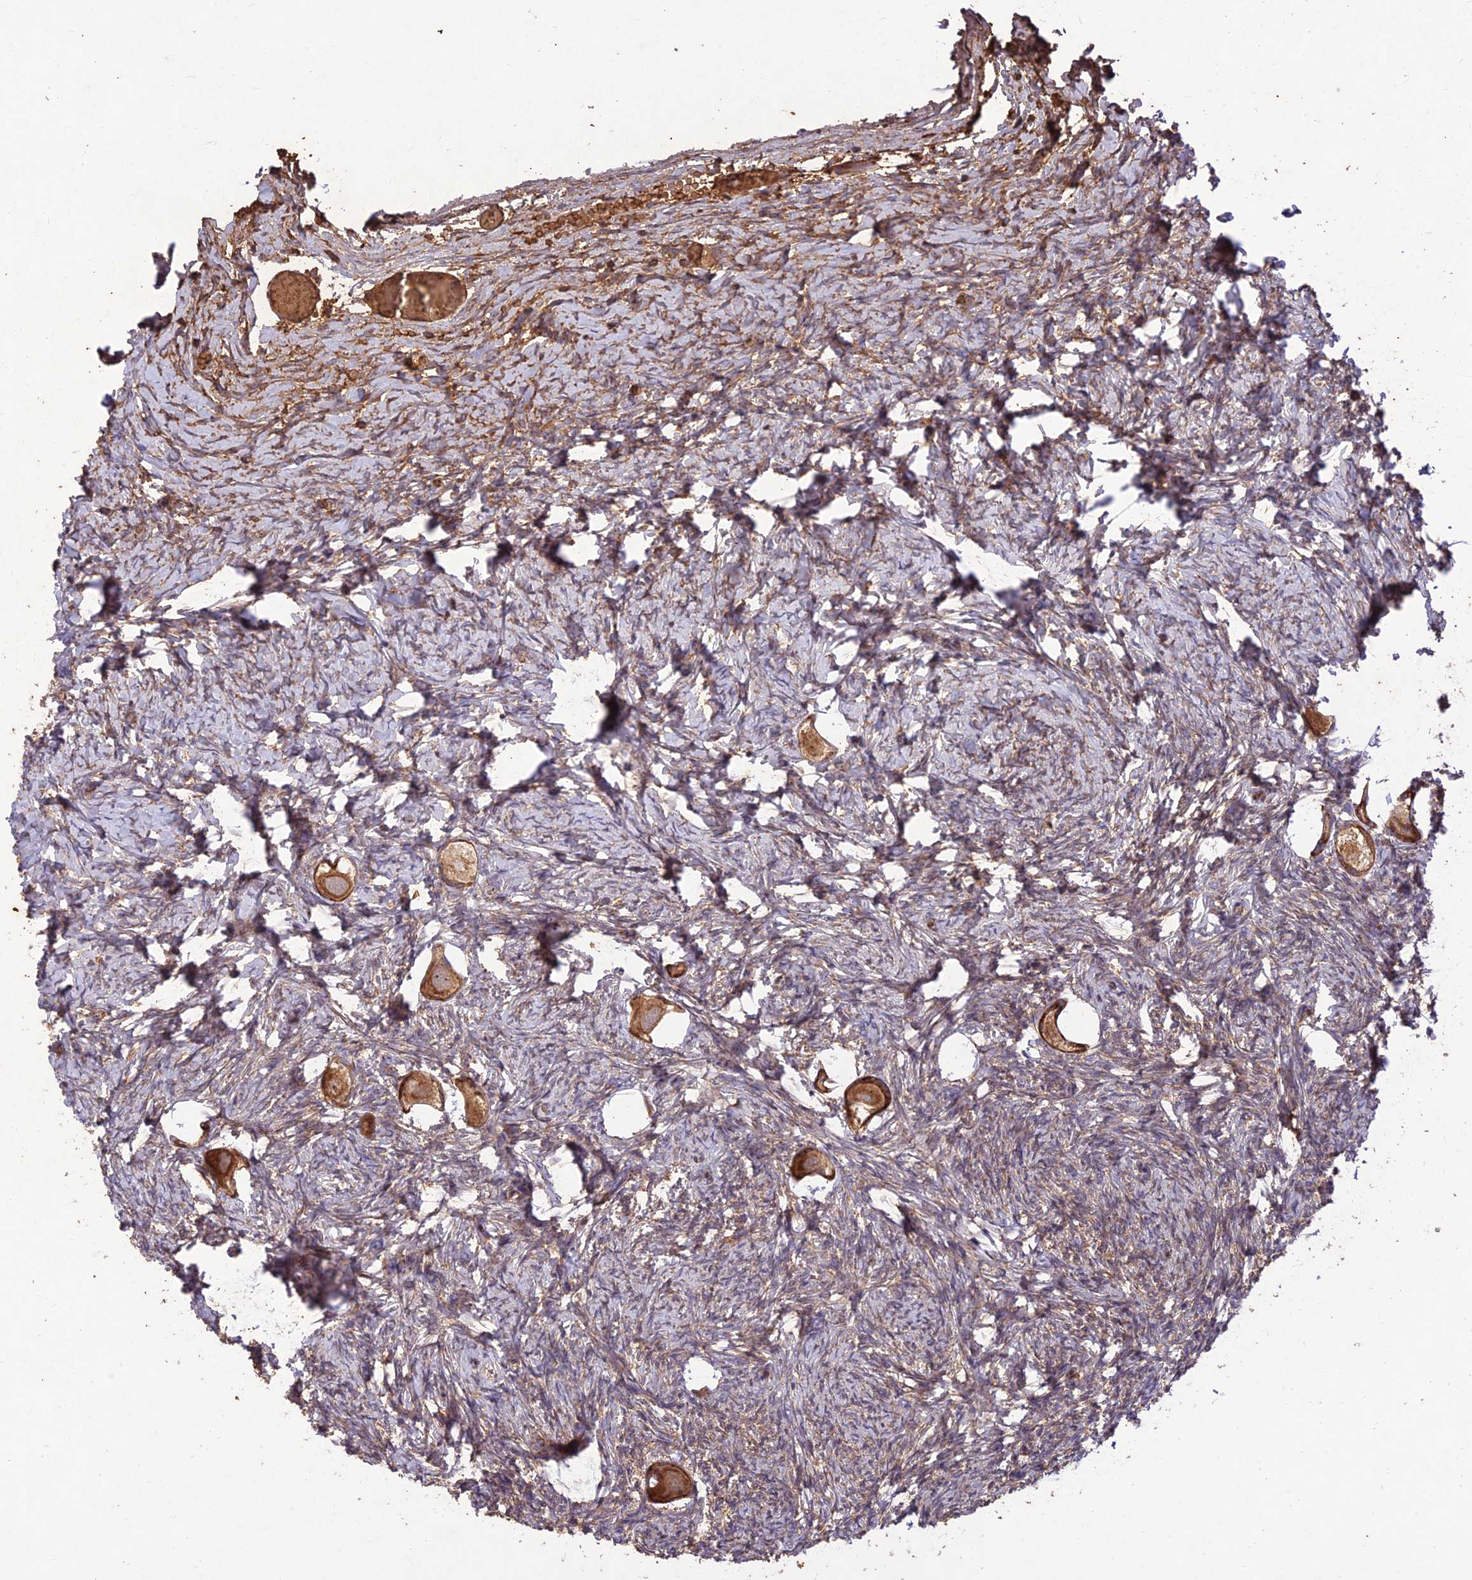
{"staining": {"intensity": "moderate", "quantity": ">75%", "location": "cytoplasmic/membranous"}, "tissue": "ovary", "cell_type": "Follicle cells", "image_type": "normal", "snomed": [{"axis": "morphology", "description": "Normal tissue, NOS"}, {"axis": "topography", "description": "Ovary"}], "caption": "DAB immunohistochemical staining of benign human ovary reveals moderate cytoplasmic/membranous protein positivity in approximately >75% of follicle cells.", "gene": "PPP1R11", "patient": {"sex": "female", "age": 27}}